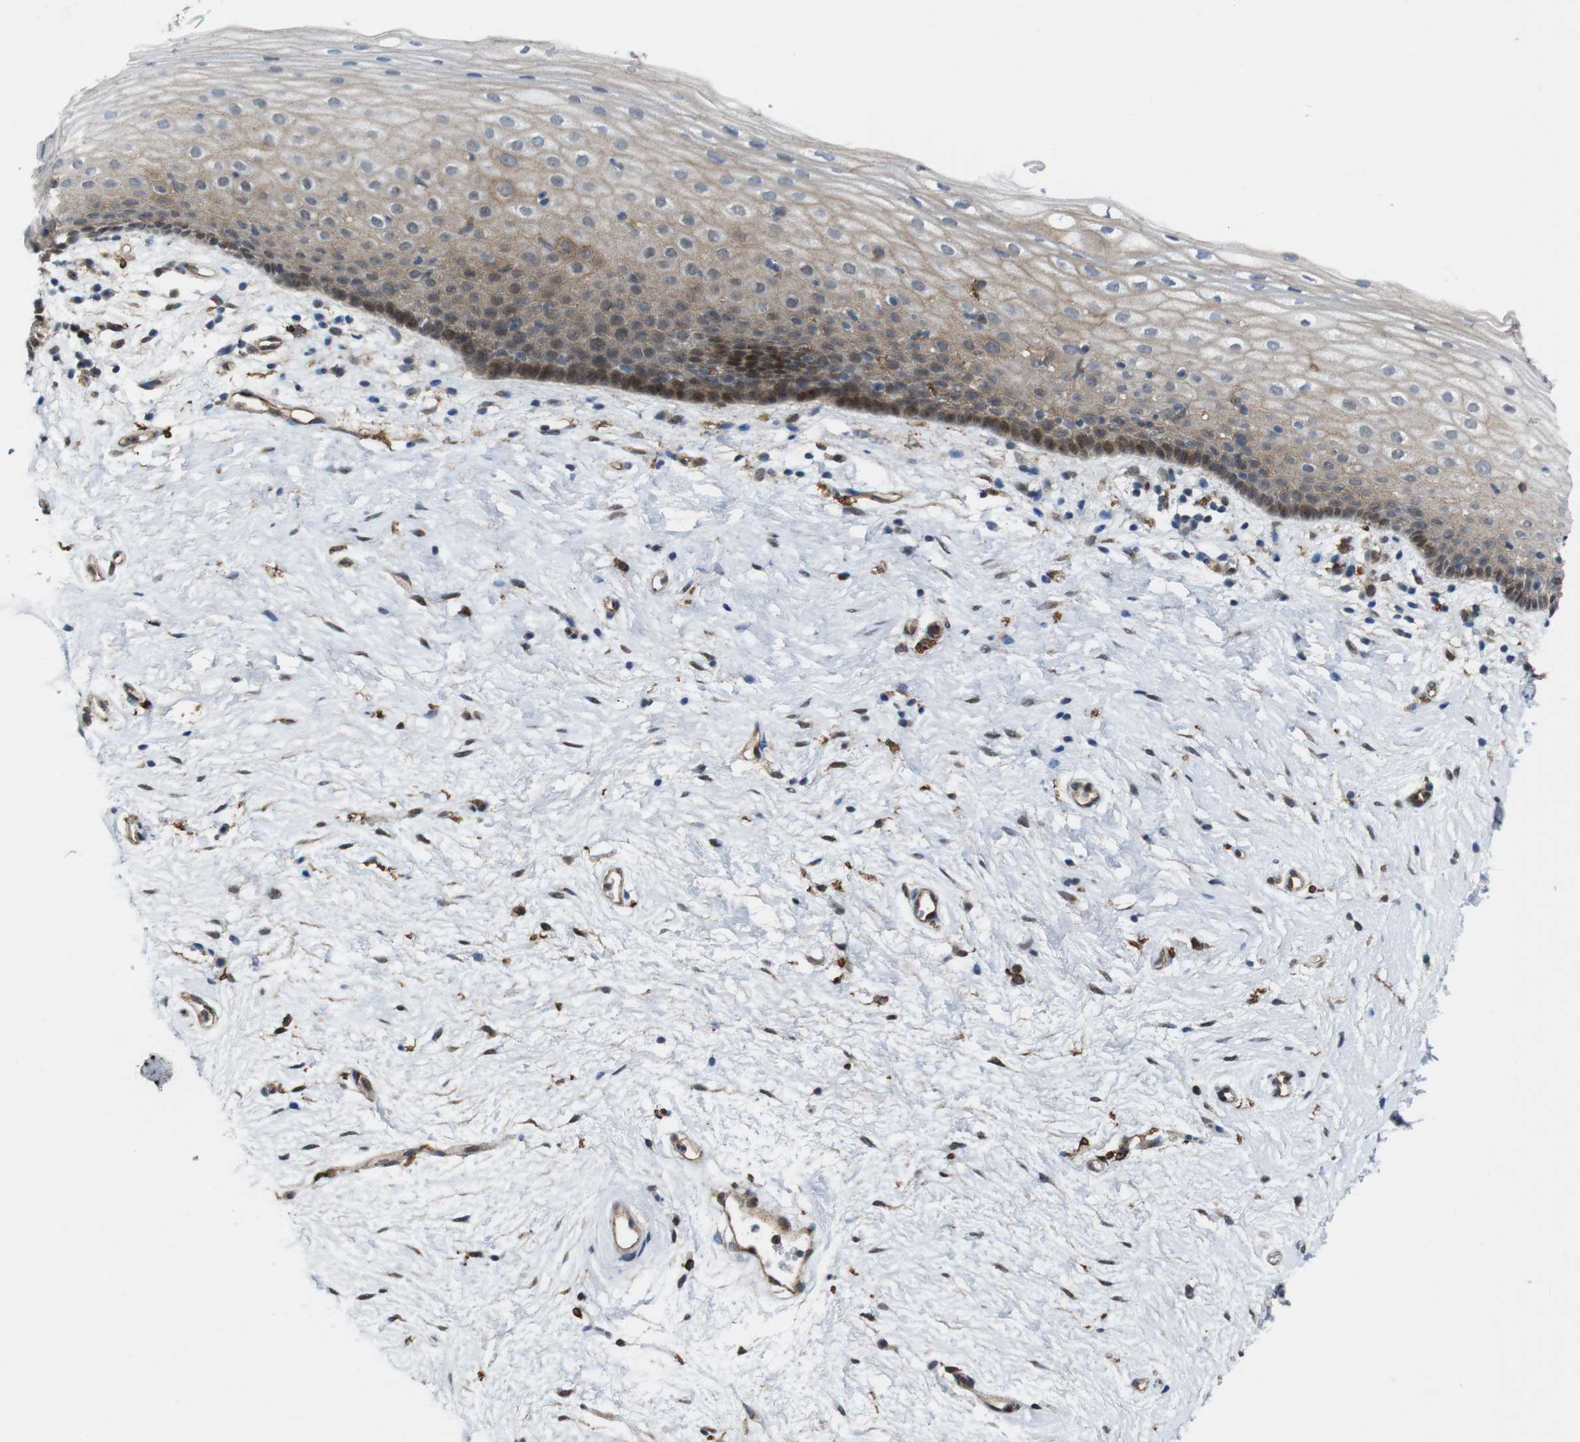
{"staining": {"intensity": "moderate", "quantity": "25%-75%", "location": "cytoplasmic/membranous,nuclear"}, "tissue": "vagina", "cell_type": "Squamous epithelial cells", "image_type": "normal", "snomed": [{"axis": "morphology", "description": "Normal tissue, NOS"}, {"axis": "topography", "description": "Vagina"}], "caption": "Moderate cytoplasmic/membranous,nuclear staining for a protein is present in about 25%-75% of squamous epithelial cells of benign vagina using immunohistochemistry (IHC).", "gene": "PTGER4", "patient": {"sex": "female", "age": 44}}